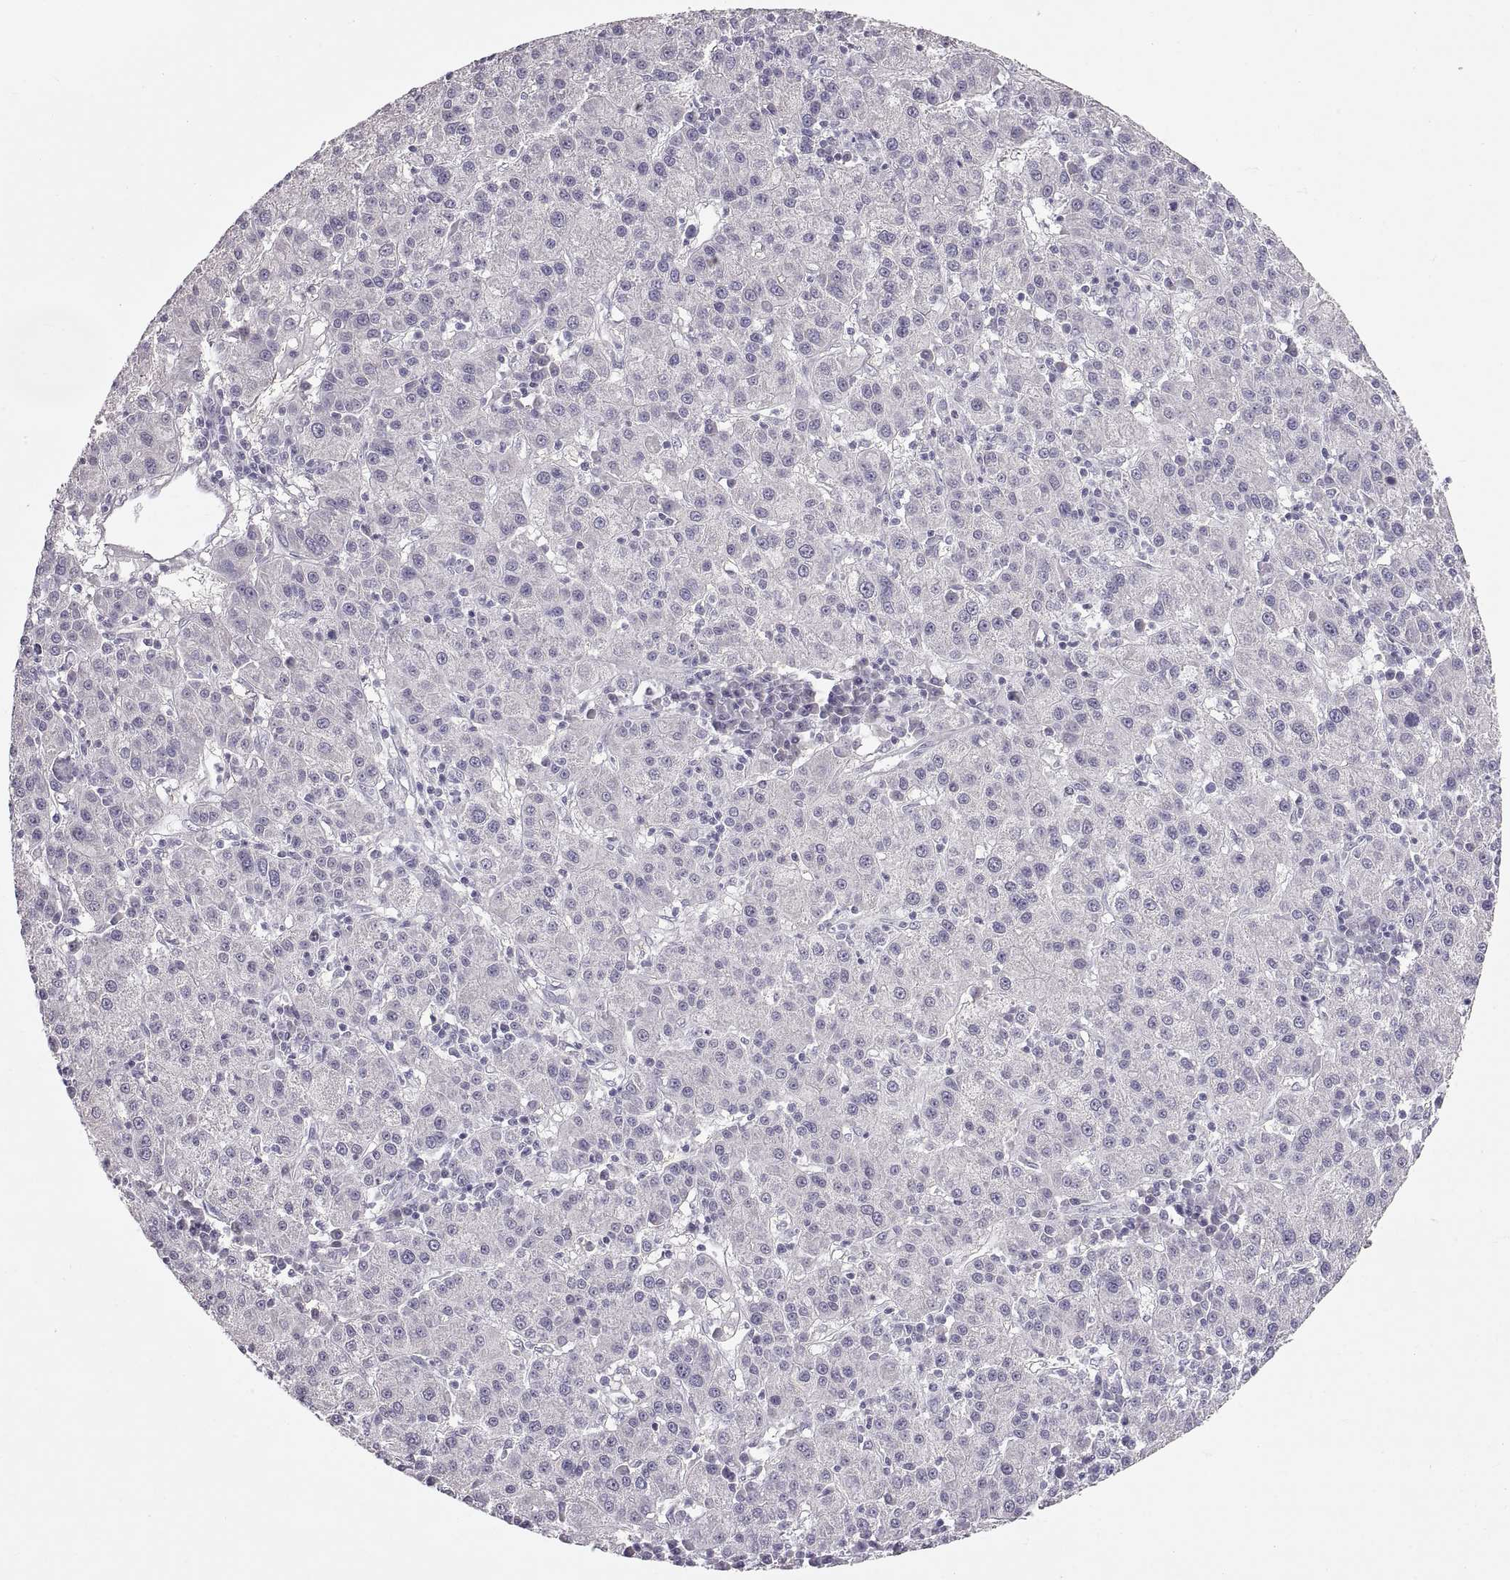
{"staining": {"intensity": "negative", "quantity": "none", "location": "none"}, "tissue": "liver cancer", "cell_type": "Tumor cells", "image_type": "cancer", "snomed": [{"axis": "morphology", "description": "Carcinoma, Hepatocellular, NOS"}, {"axis": "topography", "description": "Liver"}], "caption": "Liver hepatocellular carcinoma stained for a protein using immunohistochemistry (IHC) displays no positivity tumor cells.", "gene": "SPACDR", "patient": {"sex": "female", "age": 60}}